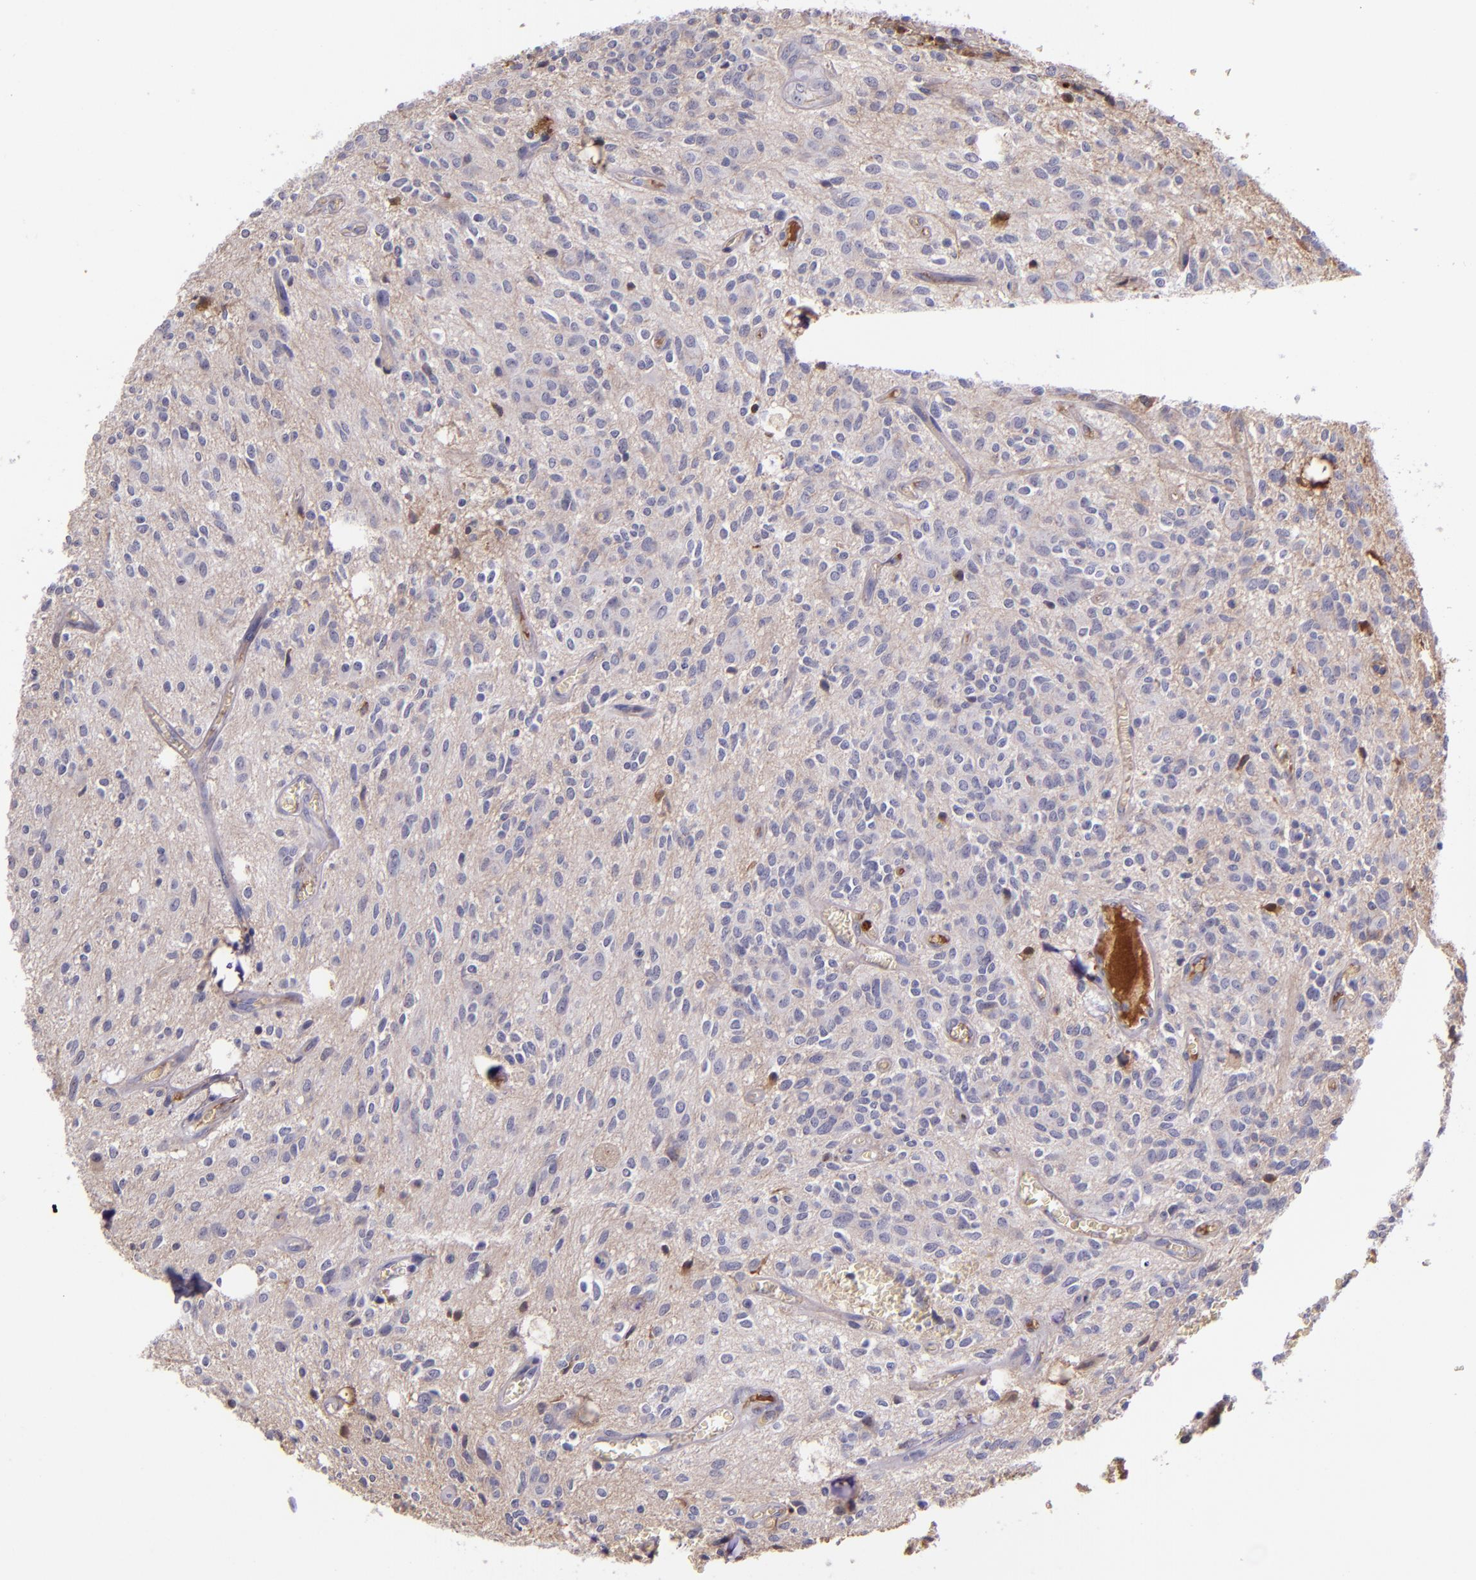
{"staining": {"intensity": "negative", "quantity": "none", "location": "none"}, "tissue": "glioma", "cell_type": "Tumor cells", "image_type": "cancer", "snomed": [{"axis": "morphology", "description": "Glioma, malignant, Low grade"}, {"axis": "topography", "description": "Brain"}], "caption": "High power microscopy photomicrograph of an immunohistochemistry photomicrograph of glioma, revealing no significant positivity in tumor cells.", "gene": "KNG1", "patient": {"sex": "female", "age": 15}}